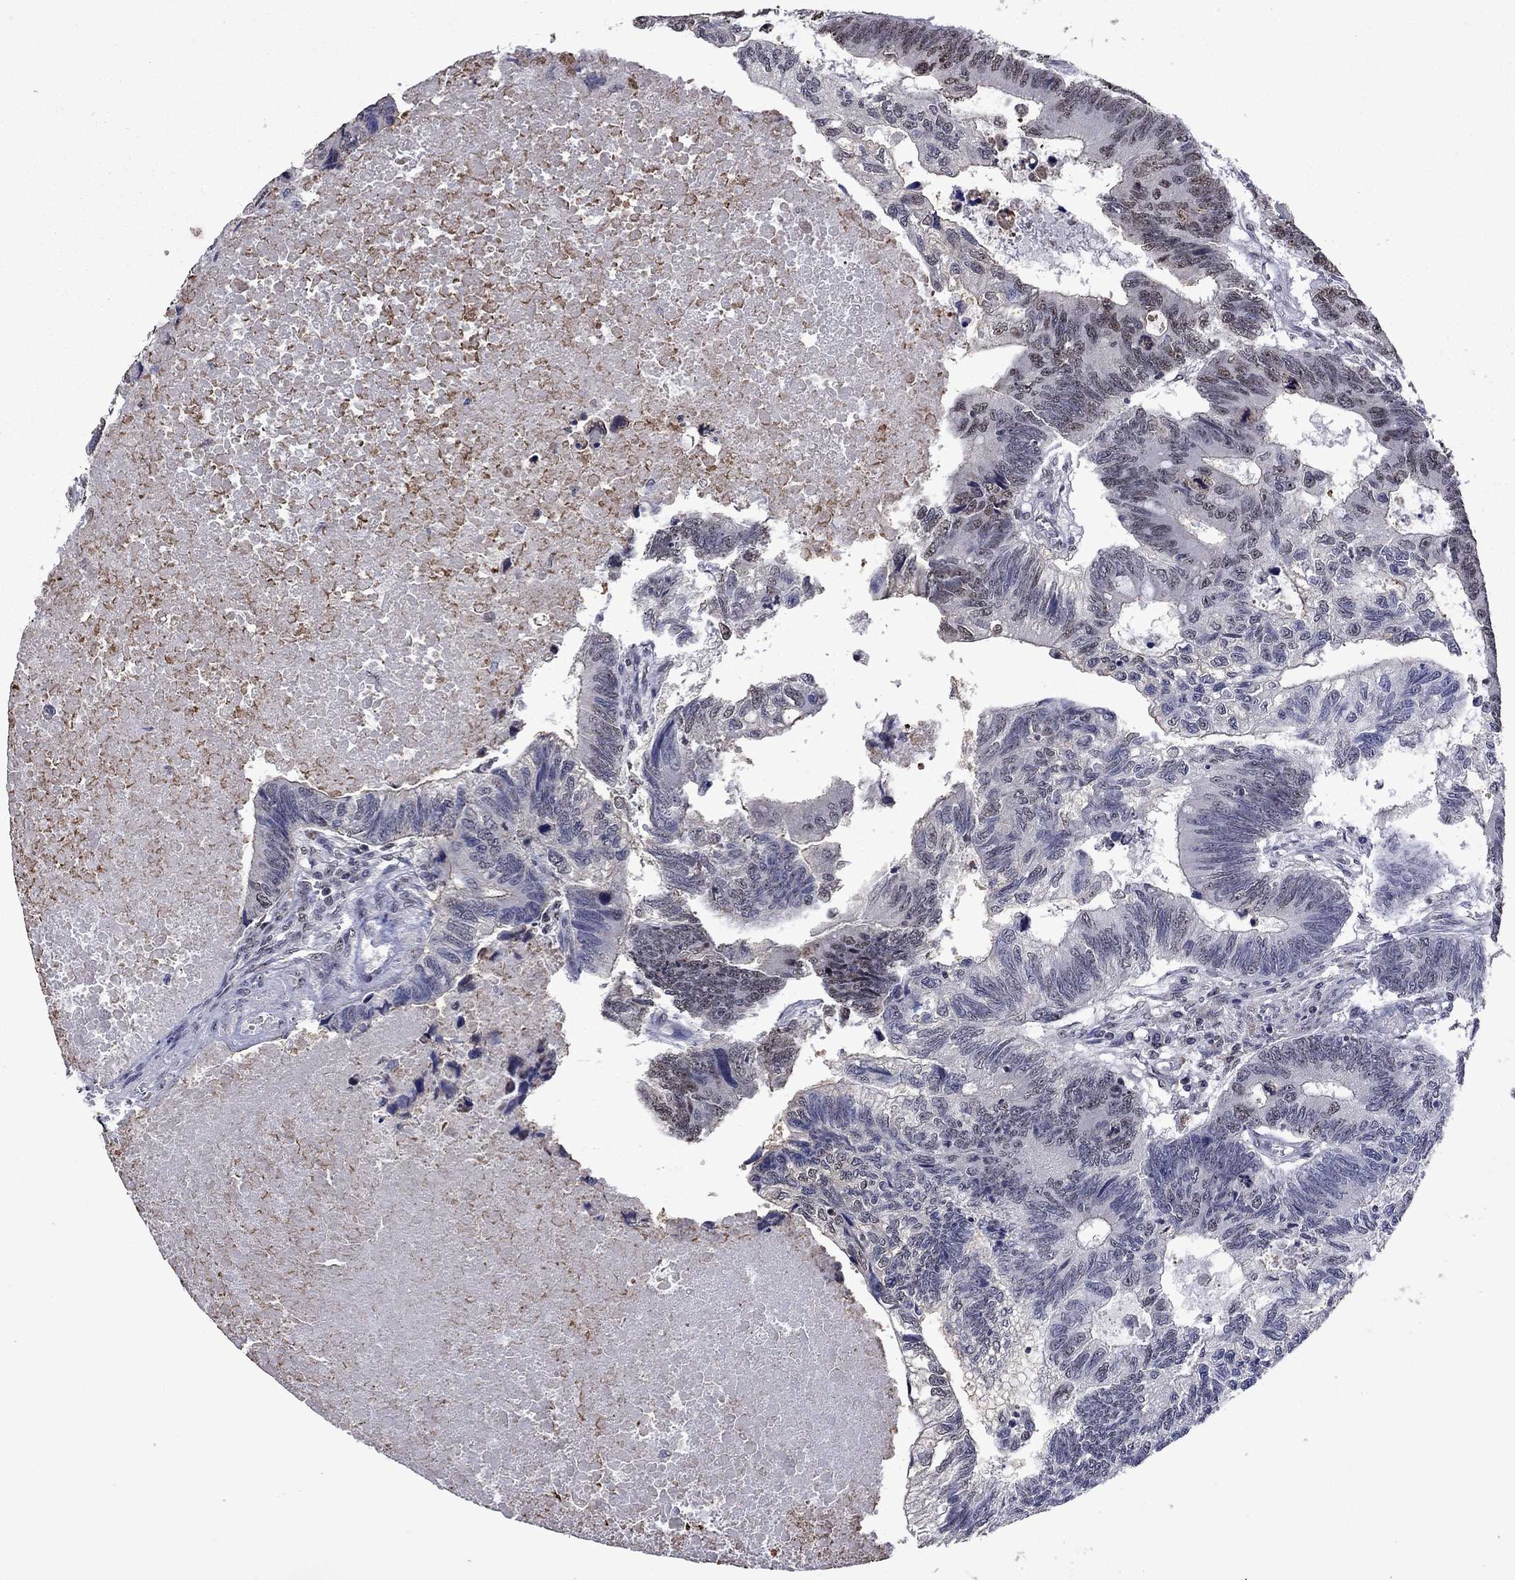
{"staining": {"intensity": "moderate", "quantity": "<25%", "location": "nuclear"}, "tissue": "colorectal cancer", "cell_type": "Tumor cells", "image_type": "cancer", "snomed": [{"axis": "morphology", "description": "Adenocarcinoma, NOS"}, {"axis": "topography", "description": "Colon"}], "caption": "Moderate nuclear expression for a protein is identified in about <25% of tumor cells of colorectal adenocarcinoma using immunohistochemistry (IHC).", "gene": "SPOUT1", "patient": {"sex": "female", "age": 77}}